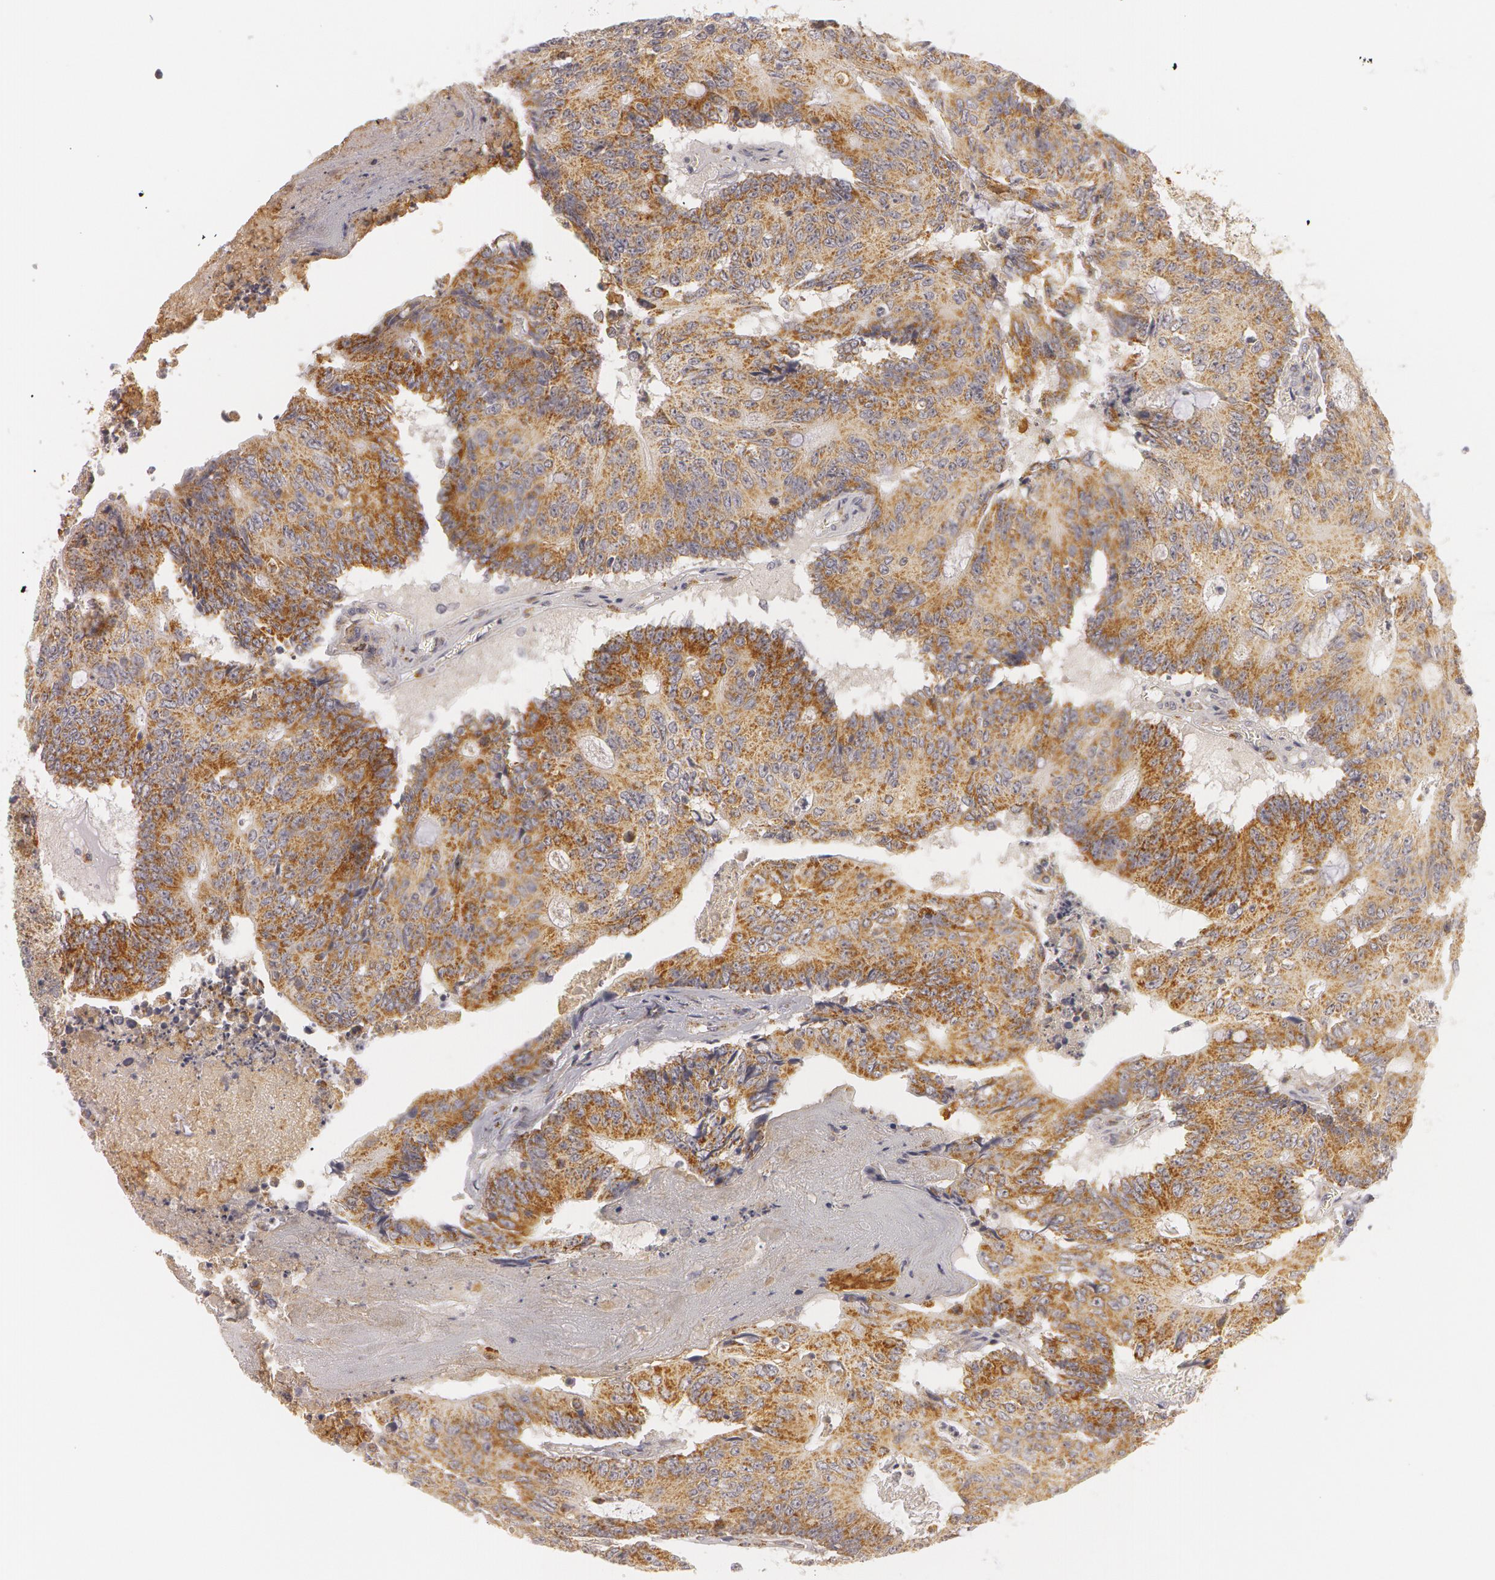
{"staining": {"intensity": "moderate", "quantity": ">75%", "location": "cytoplasmic/membranous"}, "tissue": "colorectal cancer", "cell_type": "Tumor cells", "image_type": "cancer", "snomed": [{"axis": "morphology", "description": "Adenocarcinoma, NOS"}, {"axis": "topography", "description": "Colon"}], "caption": "Adenocarcinoma (colorectal) was stained to show a protein in brown. There is medium levels of moderate cytoplasmic/membranous expression in approximately >75% of tumor cells. (DAB (3,3'-diaminobenzidine) IHC, brown staining for protein, blue staining for nuclei).", "gene": "C7", "patient": {"sex": "male", "age": 65}}